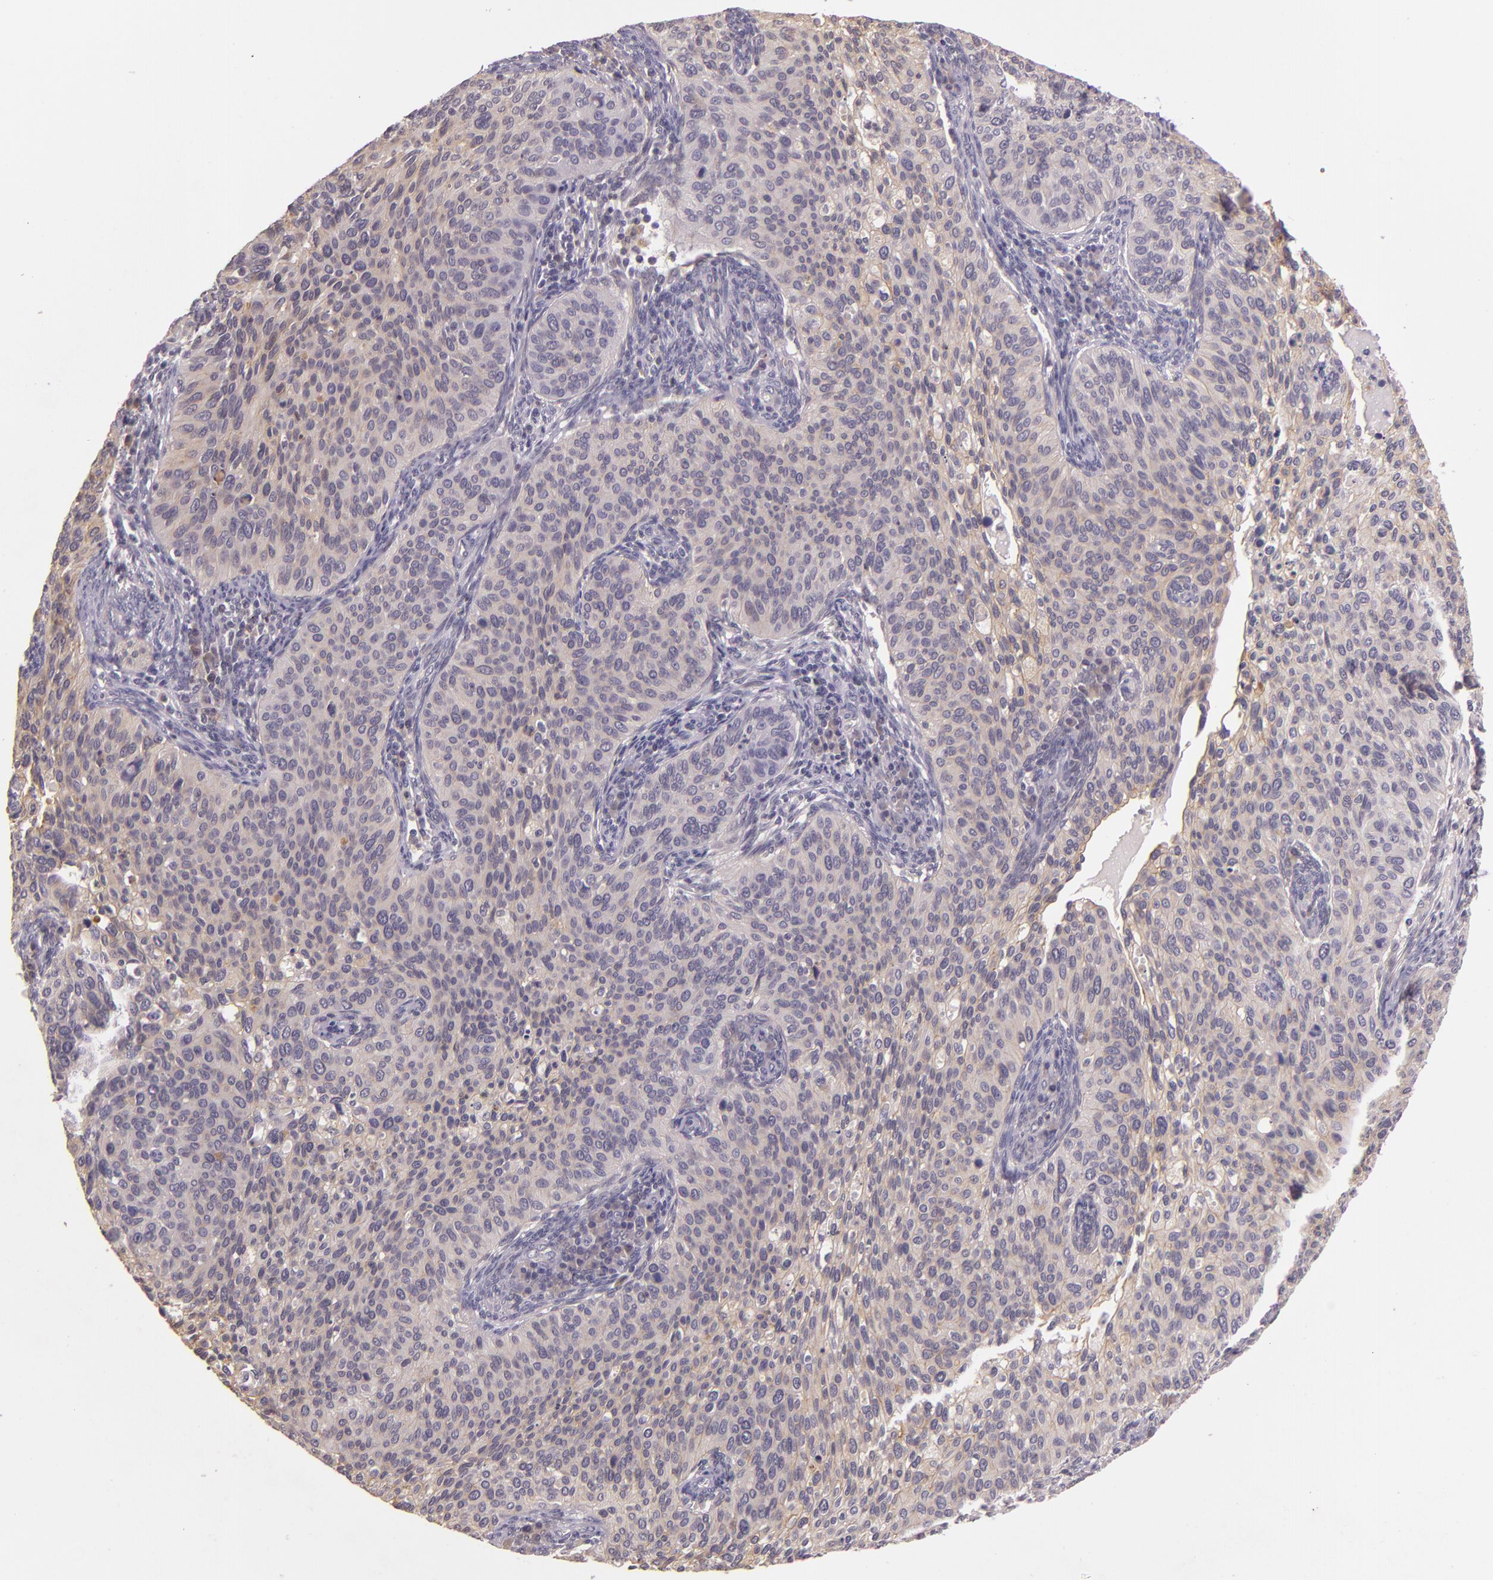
{"staining": {"intensity": "weak", "quantity": ">75%", "location": "cytoplasmic/membranous"}, "tissue": "cervical cancer", "cell_type": "Tumor cells", "image_type": "cancer", "snomed": [{"axis": "morphology", "description": "Adenocarcinoma, NOS"}, {"axis": "topography", "description": "Cervix"}], "caption": "About >75% of tumor cells in cervical cancer demonstrate weak cytoplasmic/membranous protein staining as visualized by brown immunohistochemical staining.", "gene": "ARMH4", "patient": {"sex": "female", "age": 29}}